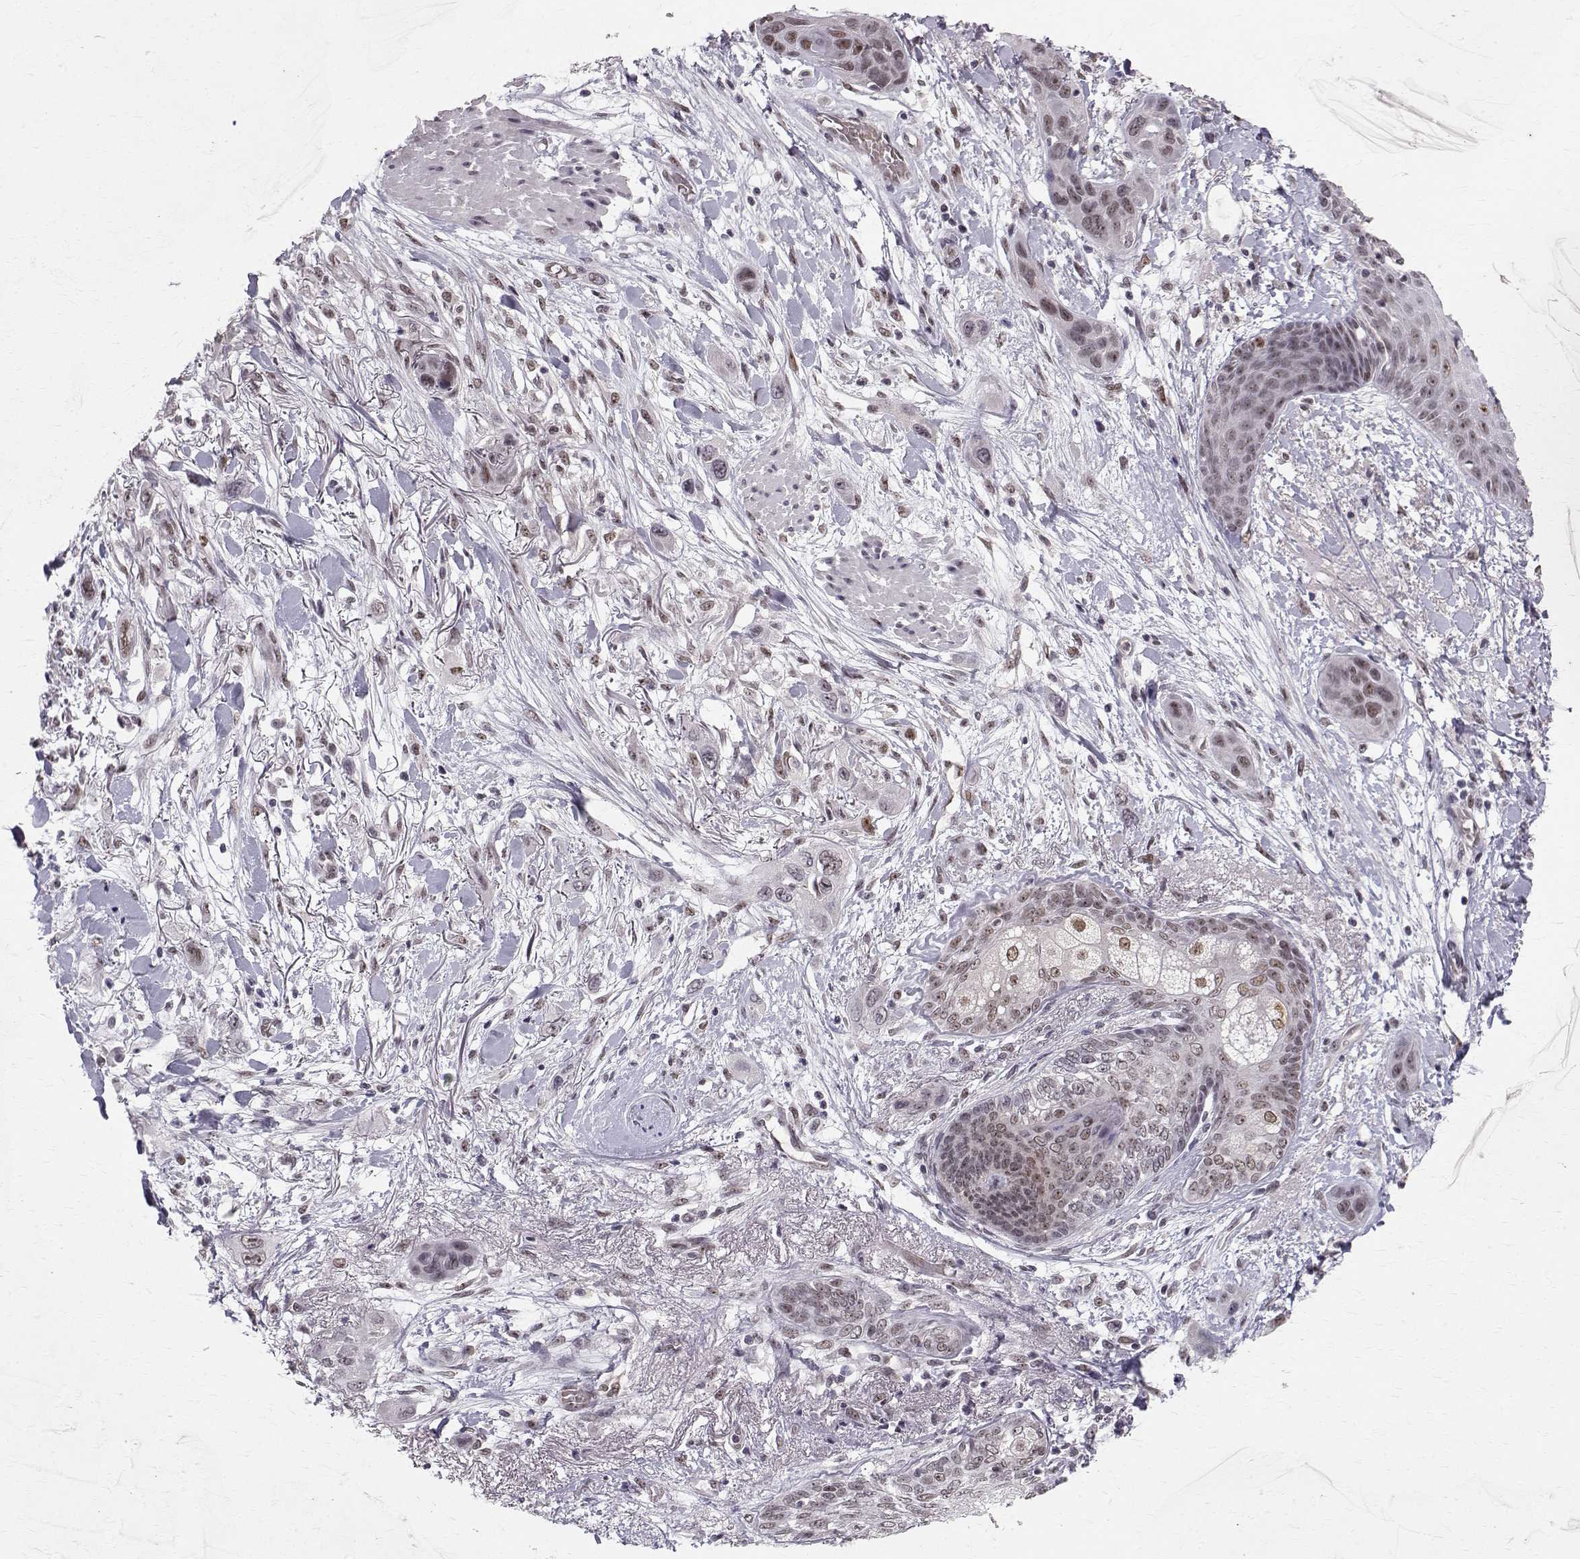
{"staining": {"intensity": "weak", "quantity": "25%-75%", "location": "nuclear"}, "tissue": "skin cancer", "cell_type": "Tumor cells", "image_type": "cancer", "snomed": [{"axis": "morphology", "description": "Squamous cell carcinoma, NOS"}, {"axis": "topography", "description": "Skin"}], "caption": "DAB immunohistochemical staining of squamous cell carcinoma (skin) reveals weak nuclear protein staining in about 25%-75% of tumor cells. The staining was performed using DAB (3,3'-diaminobenzidine) to visualize the protein expression in brown, while the nuclei were stained in blue with hematoxylin (Magnification: 20x).", "gene": "RPP38", "patient": {"sex": "male", "age": 79}}